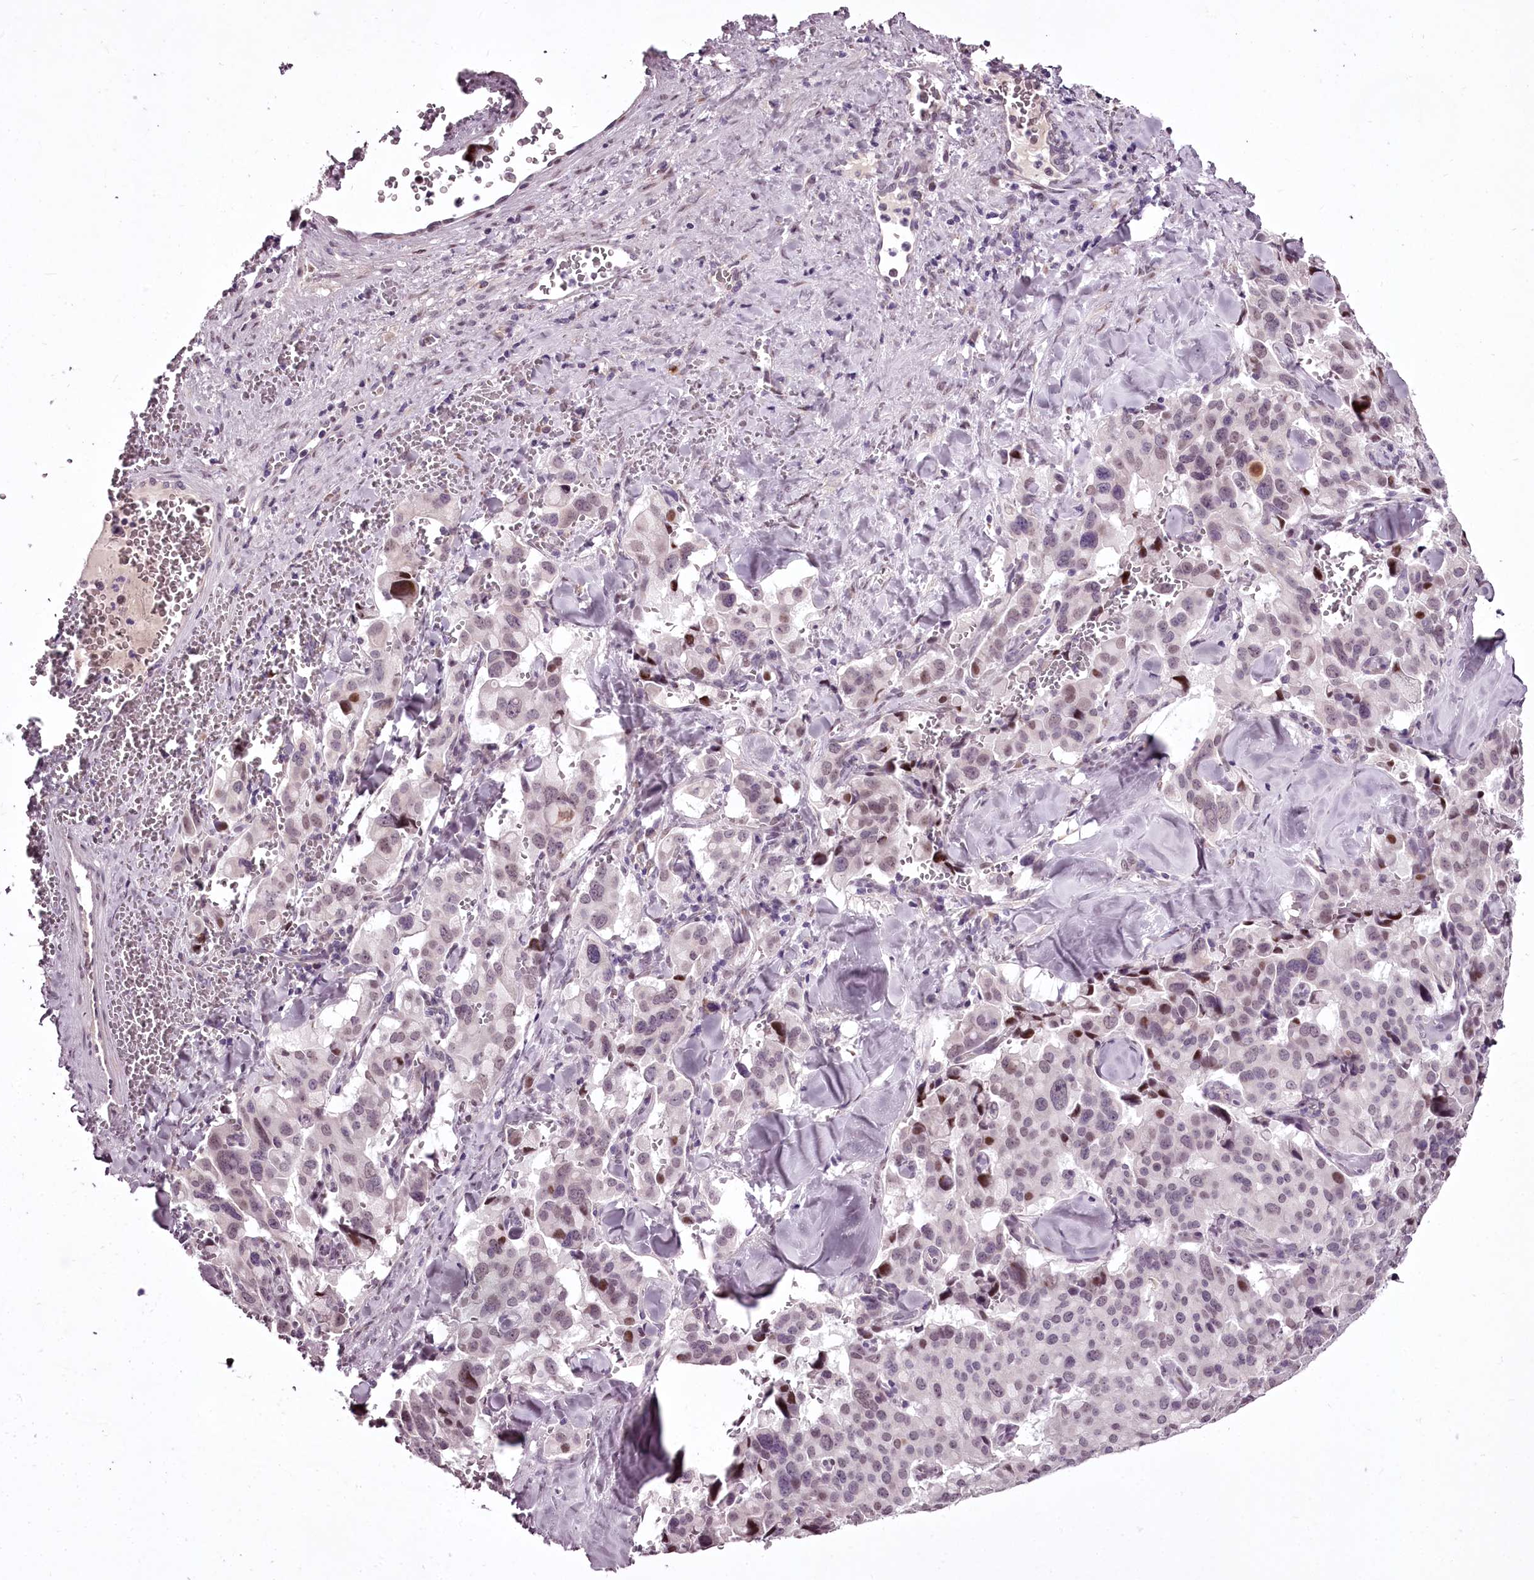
{"staining": {"intensity": "moderate", "quantity": "25%-75%", "location": "nuclear"}, "tissue": "pancreatic cancer", "cell_type": "Tumor cells", "image_type": "cancer", "snomed": [{"axis": "morphology", "description": "Adenocarcinoma, NOS"}, {"axis": "topography", "description": "Pancreas"}], "caption": "A micrograph of human adenocarcinoma (pancreatic) stained for a protein exhibits moderate nuclear brown staining in tumor cells. (DAB IHC, brown staining for protein, blue staining for nuclei).", "gene": "C1orf56", "patient": {"sex": "male", "age": 65}}